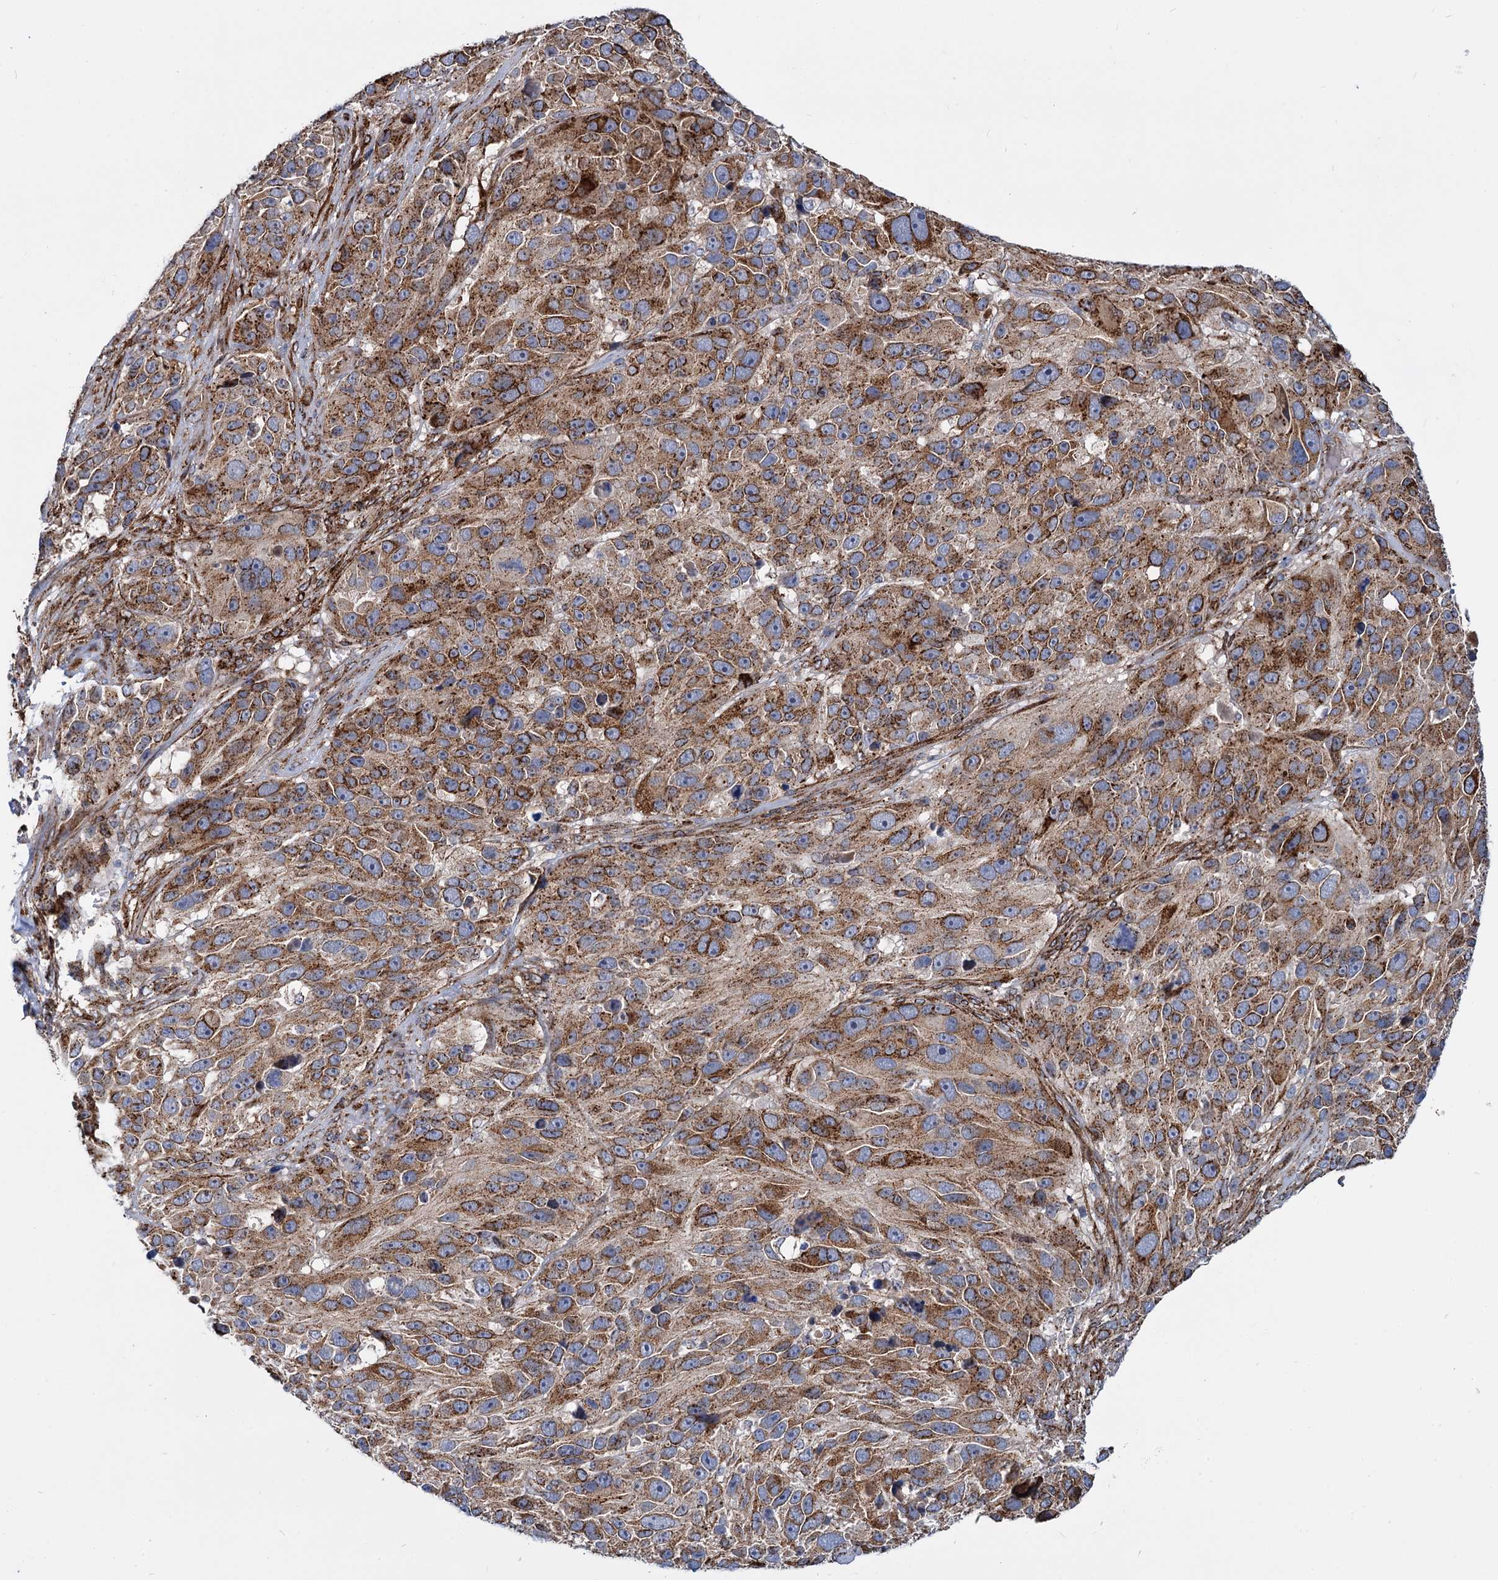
{"staining": {"intensity": "moderate", "quantity": ">75%", "location": "cytoplasmic/membranous"}, "tissue": "melanoma", "cell_type": "Tumor cells", "image_type": "cancer", "snomed": [{"axis": "morphology", "description": "Malignant melanoma, NOS"}, {"axis": "topography", "description": "Skin"}], "caption": "Immunohistochemistry of human melanoma shows medium levels of moderate cytoplasmic/membranous positivity in approximately >75% of tumor cells.", "gene": "SUPT20H", "patient": {"sex": "male", "age": 84}}